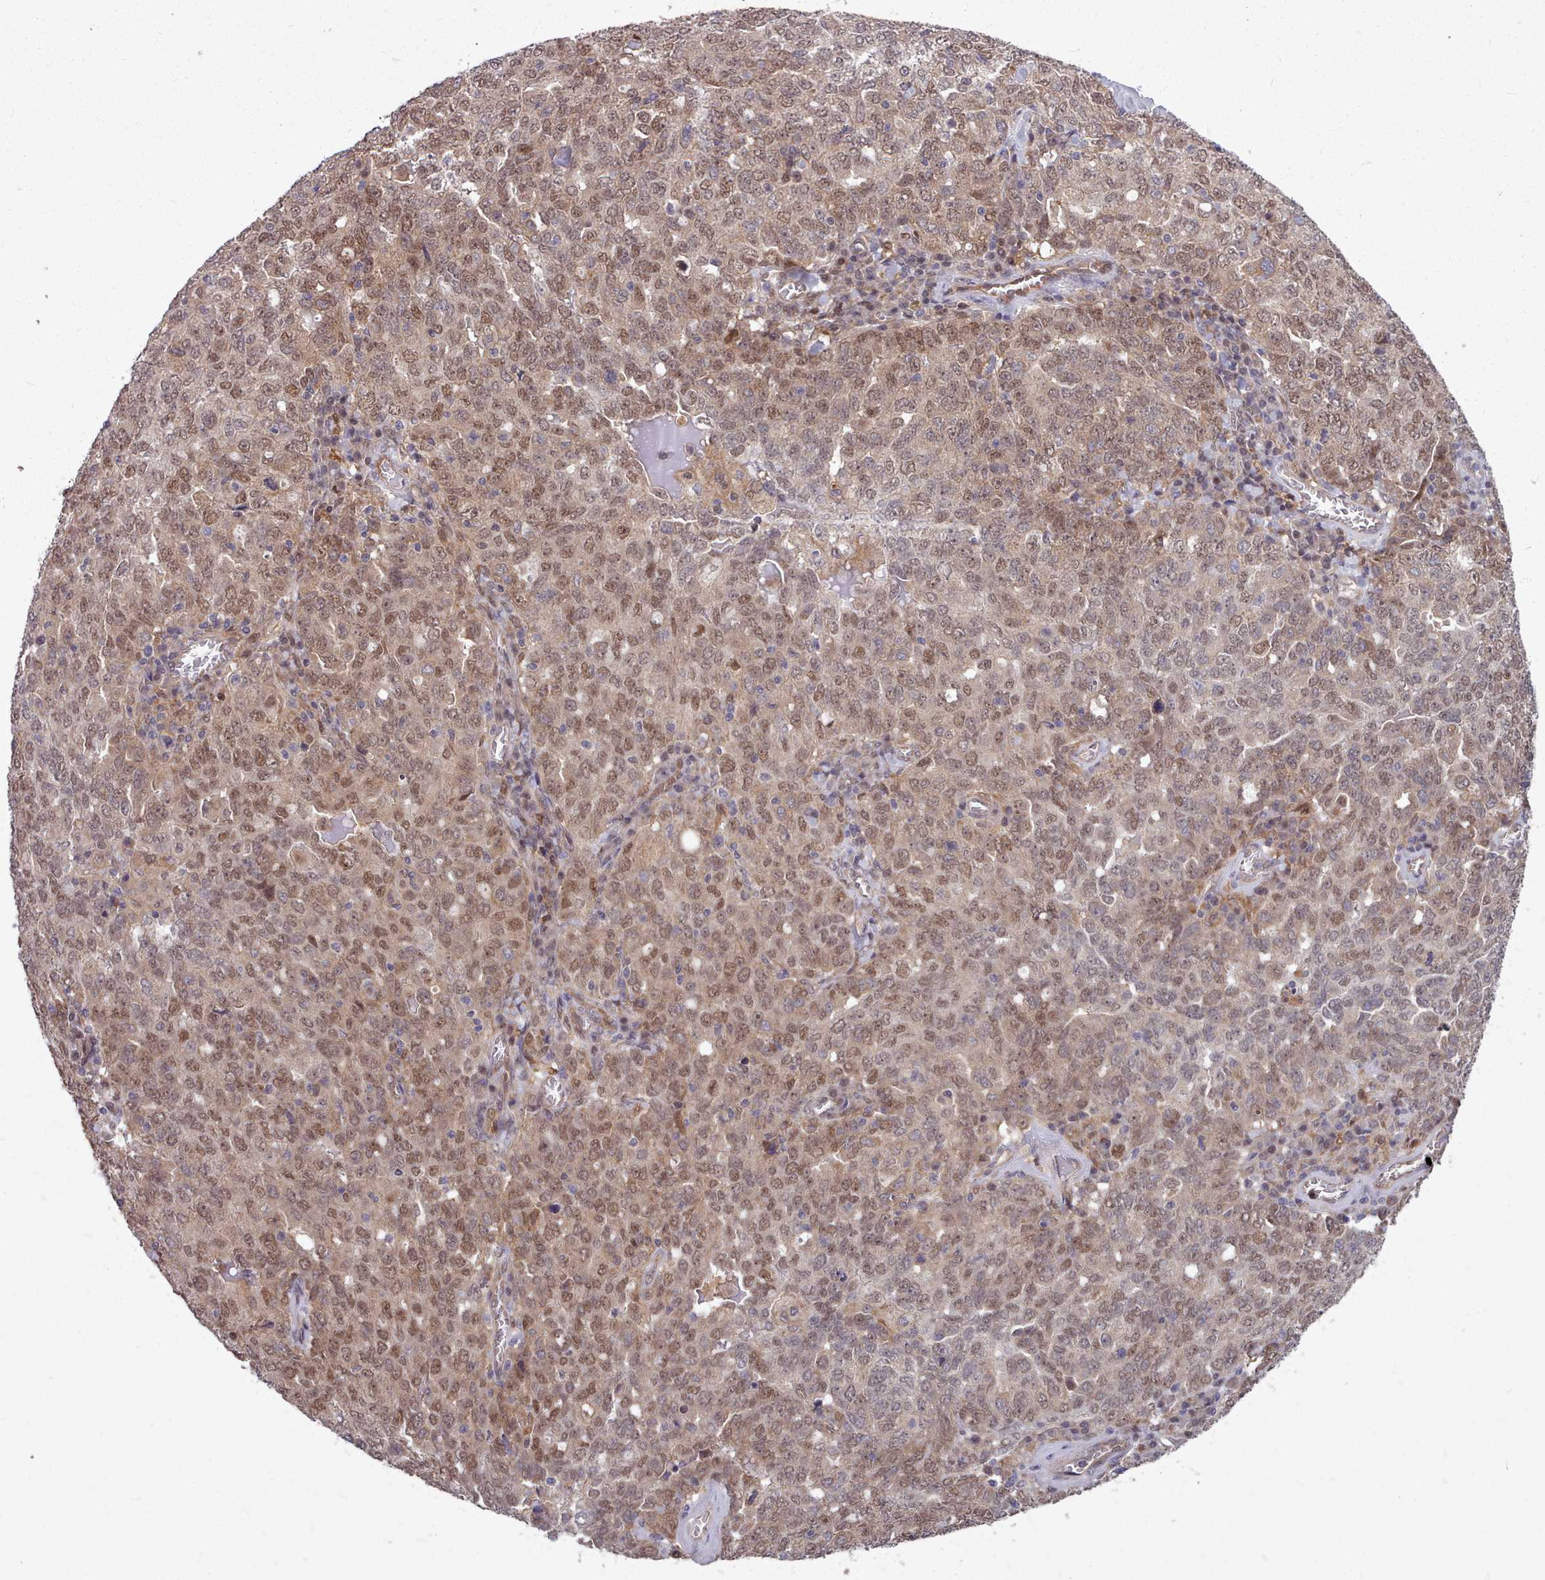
{"staining": {"intensity": "moderate", "quantity": "25%-75%", "location": "nuclear"}, "tissue": "ovarian cancer", "cell_type": "Tumor cells", "image_type": "cancer", "snomed": [{"axis": "morphology", "description": "Carcinoma, endometroid"}, {"axis": "topography", "description": "Ovary"}], "caption": "Human ovarian endometroid carcinoma stained with a protein marker demonstrates moderate staining in tumor cells.", "gene": "AHCY", "patient": {"sex": "female", "age": 62}}